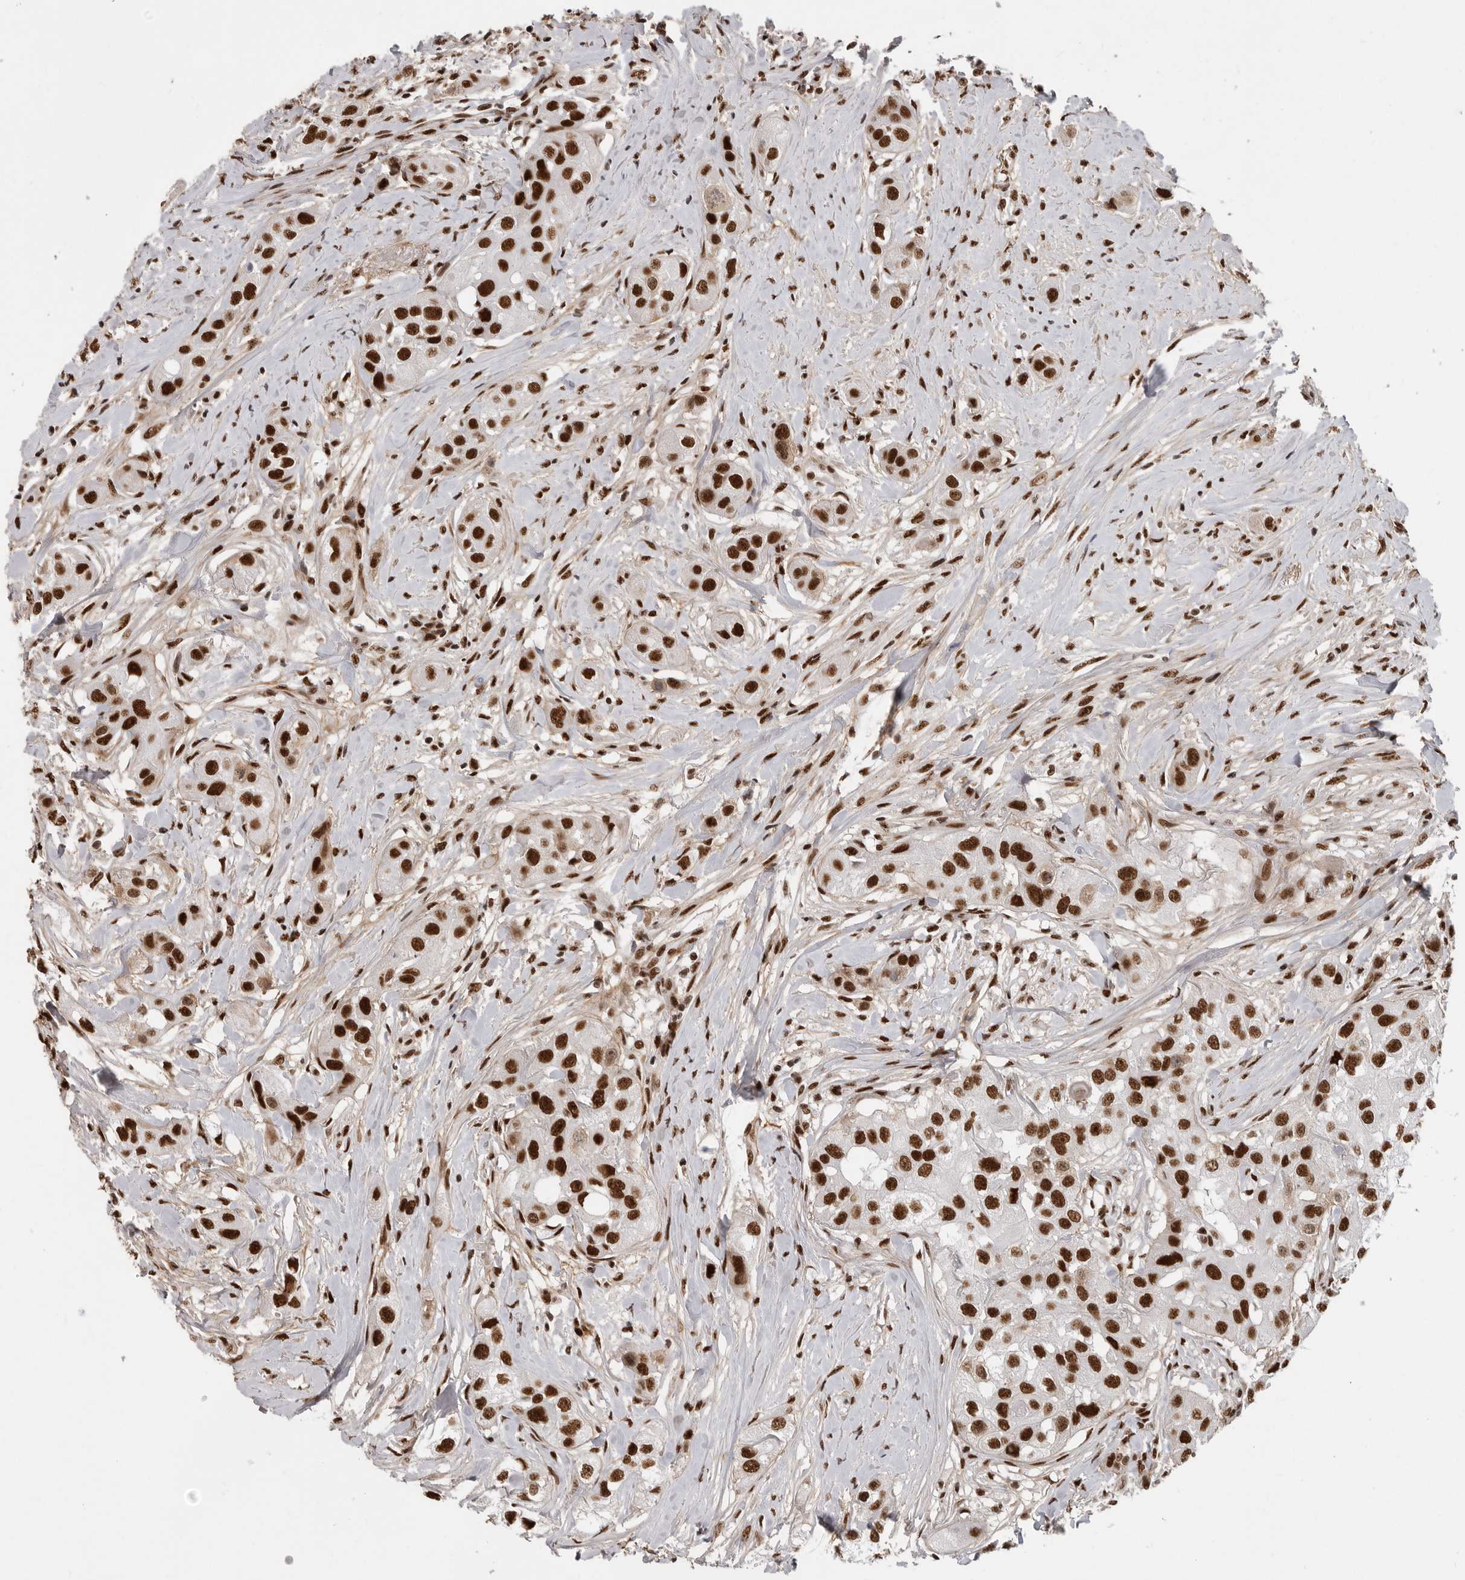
{"staining": {"intensity": "strong", "quantity": ">75%", "location": "nuclear"}, "tissue": "head and neck cancer", "cell_type": "Tumor cells", "image_type": "cancer", "snomed": [{"axis": "morphology", "description": "Normal tissue, NOS"}, {"axis": "morphology", "description": "Squamous cell carcinoma, NOS"}, {"axis": "topography", "description": "Skeletal muscle"}, {"axis": "topography", "description": "Head-Neck"}], "caption": "Human head and neck squamous cell carcinoma stained with a brown dye displays strong nuclear positive staining in about >75% of tumor cells.", "gene": "PPP1R8", "patient": {"sex": "male", "age": 51}}